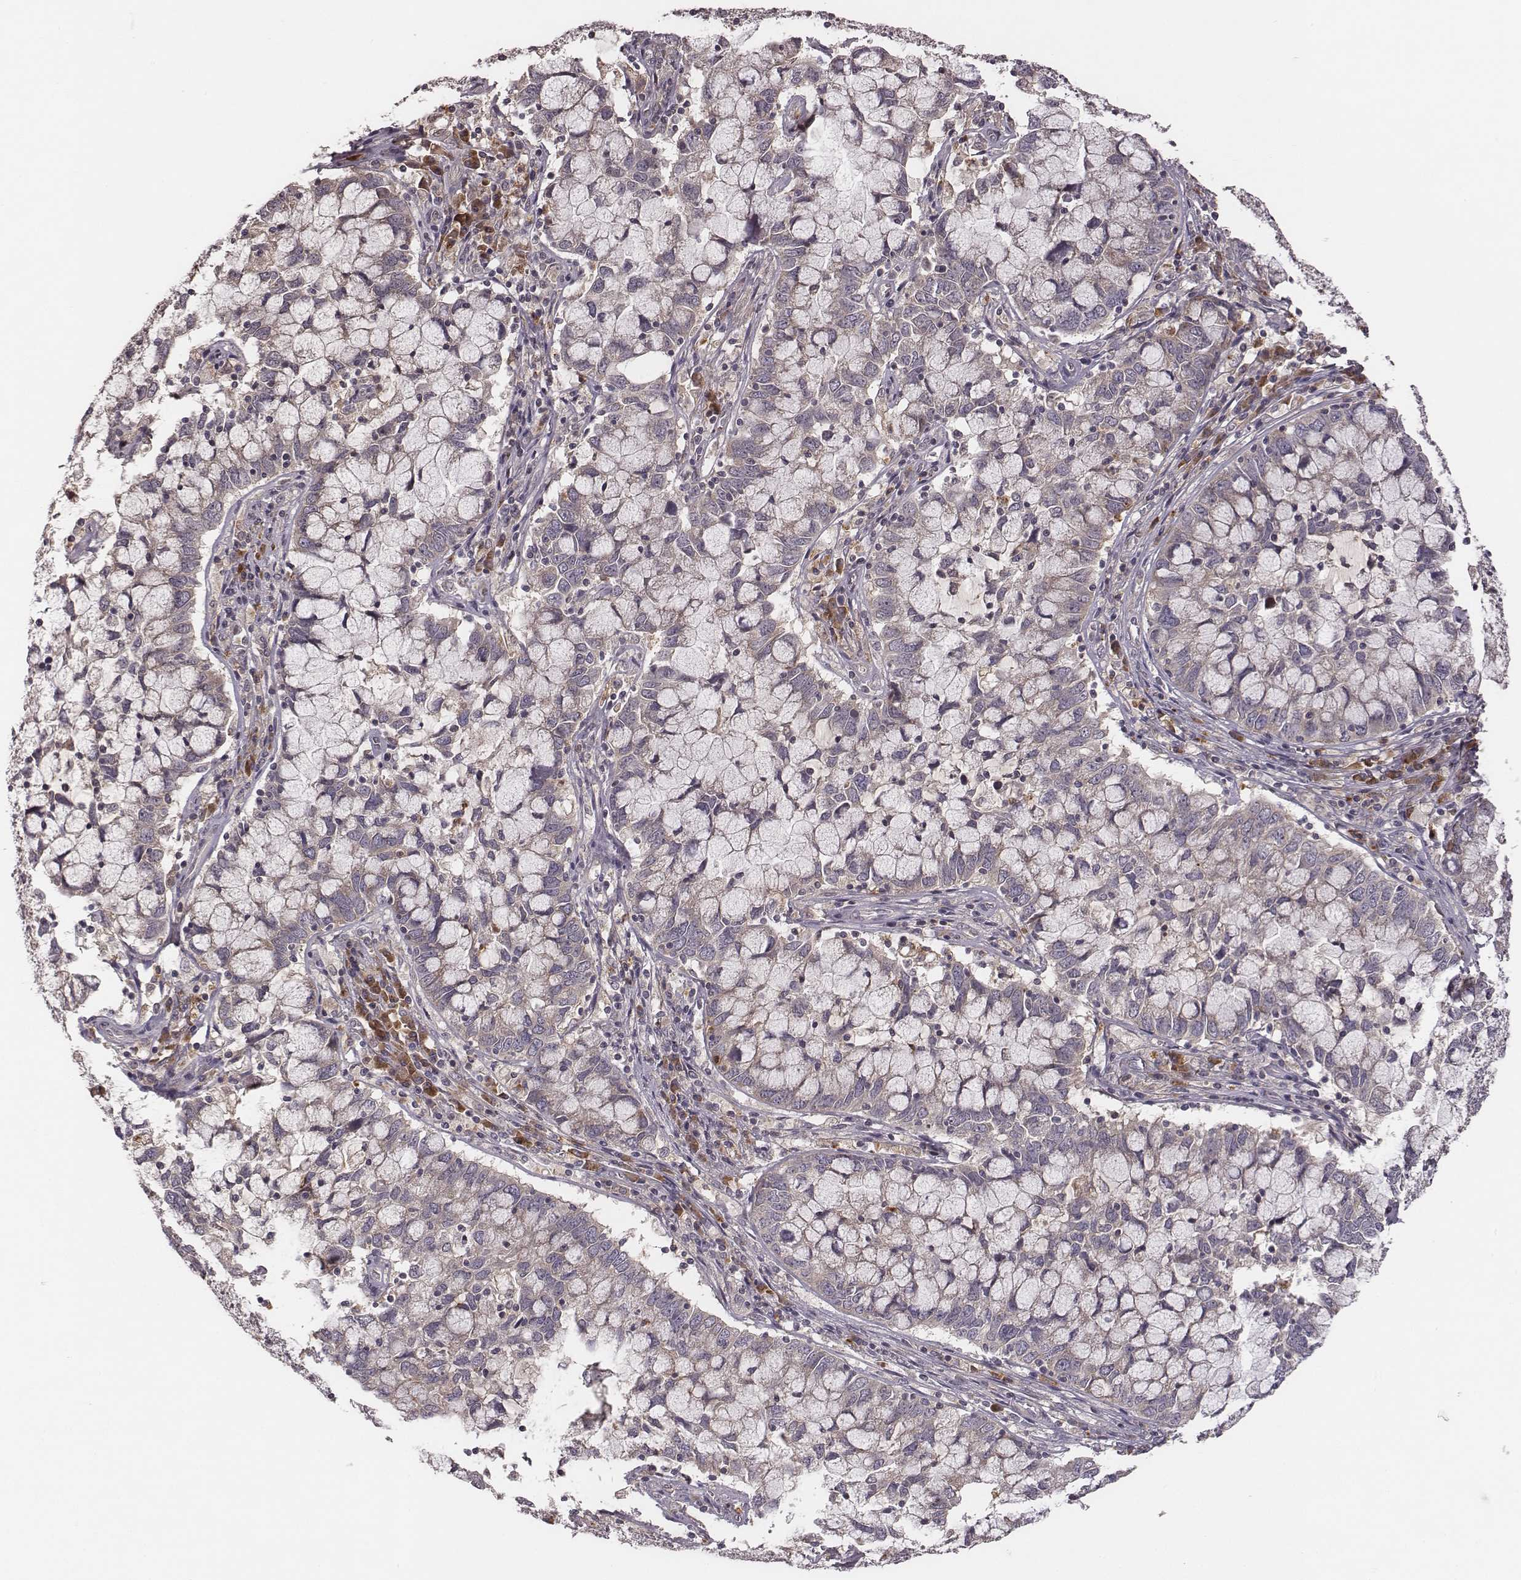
{"staining": {"intensity": "negative", "quantity": "none", "location": "none"}, "tissue": "cervical cancer", "cell_type": "Tumor cells", "image_type": "cancer", "snomed": [{"axis": "morphology", "description": "Adenocarcinoma, NOS"}, {"axis": "topography", "description": "Cervix"}], "caption": "This is an IHC photomicrograph of human adenocarcinoma (cervical). There is no expression in tumor cells.", "gene": "P2RX5", "patient": {"sex": "female", "age": 40}}